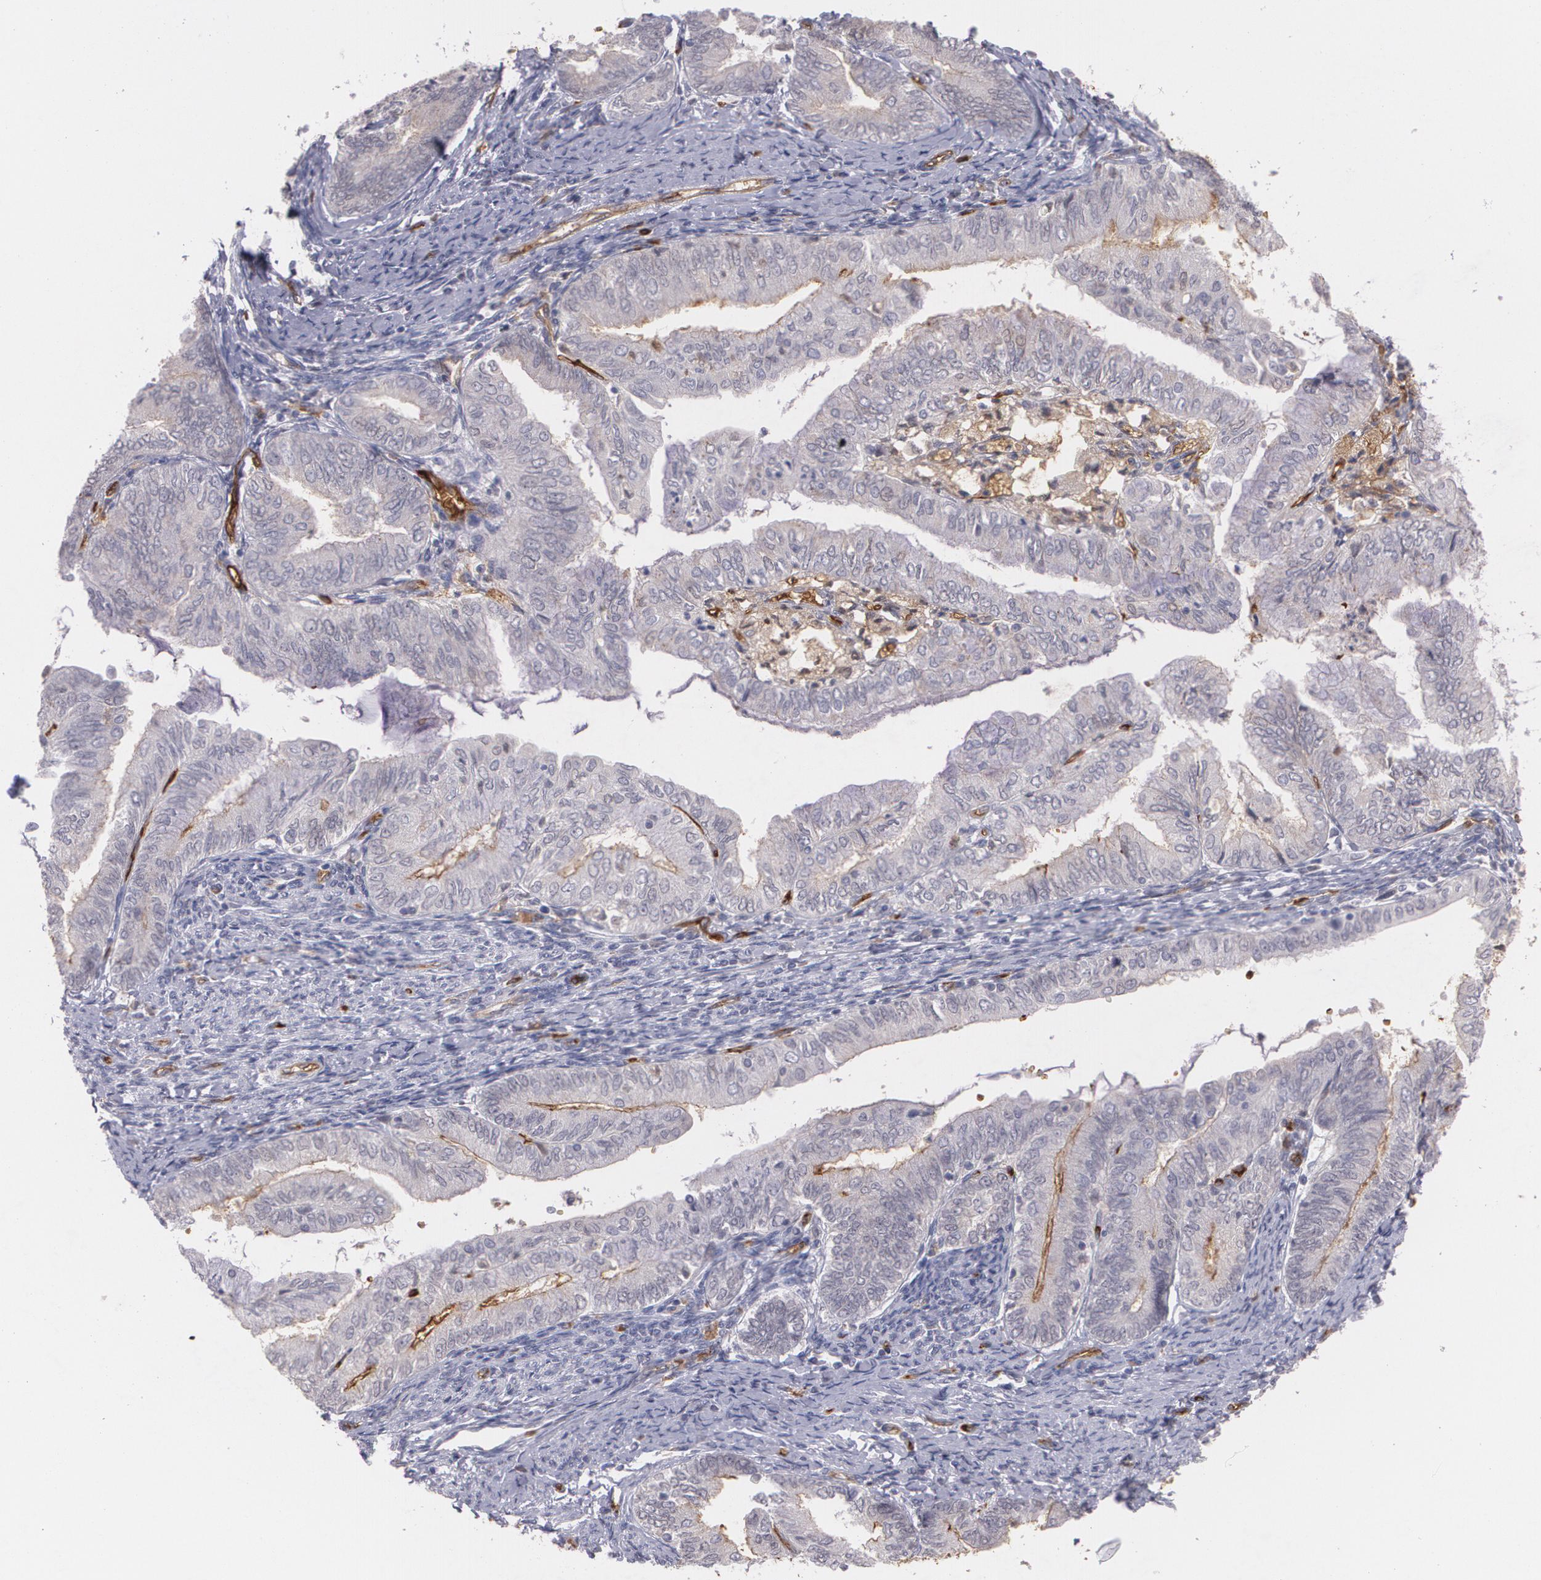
{"staining": {"intensity": "negative", "quantity": "none", "location": "none"}, "tissue": "endometrial cancer", "cell_type": "Tumor cells", "image_type": "cancer", "snomed": [{"axis": "morphology", "description": "Adenocarcinoma, NOS"}, {"axis": "topography", "description": "Endometrium"}], "caption": "There is no significant staining in tumor cells of endometrial cancer (adenocarcinoma). (DAB immunohistochemistry with hematoxylin counter stain).", "gene": "ACE", "patient": {"sex": "female", "age": 66}}